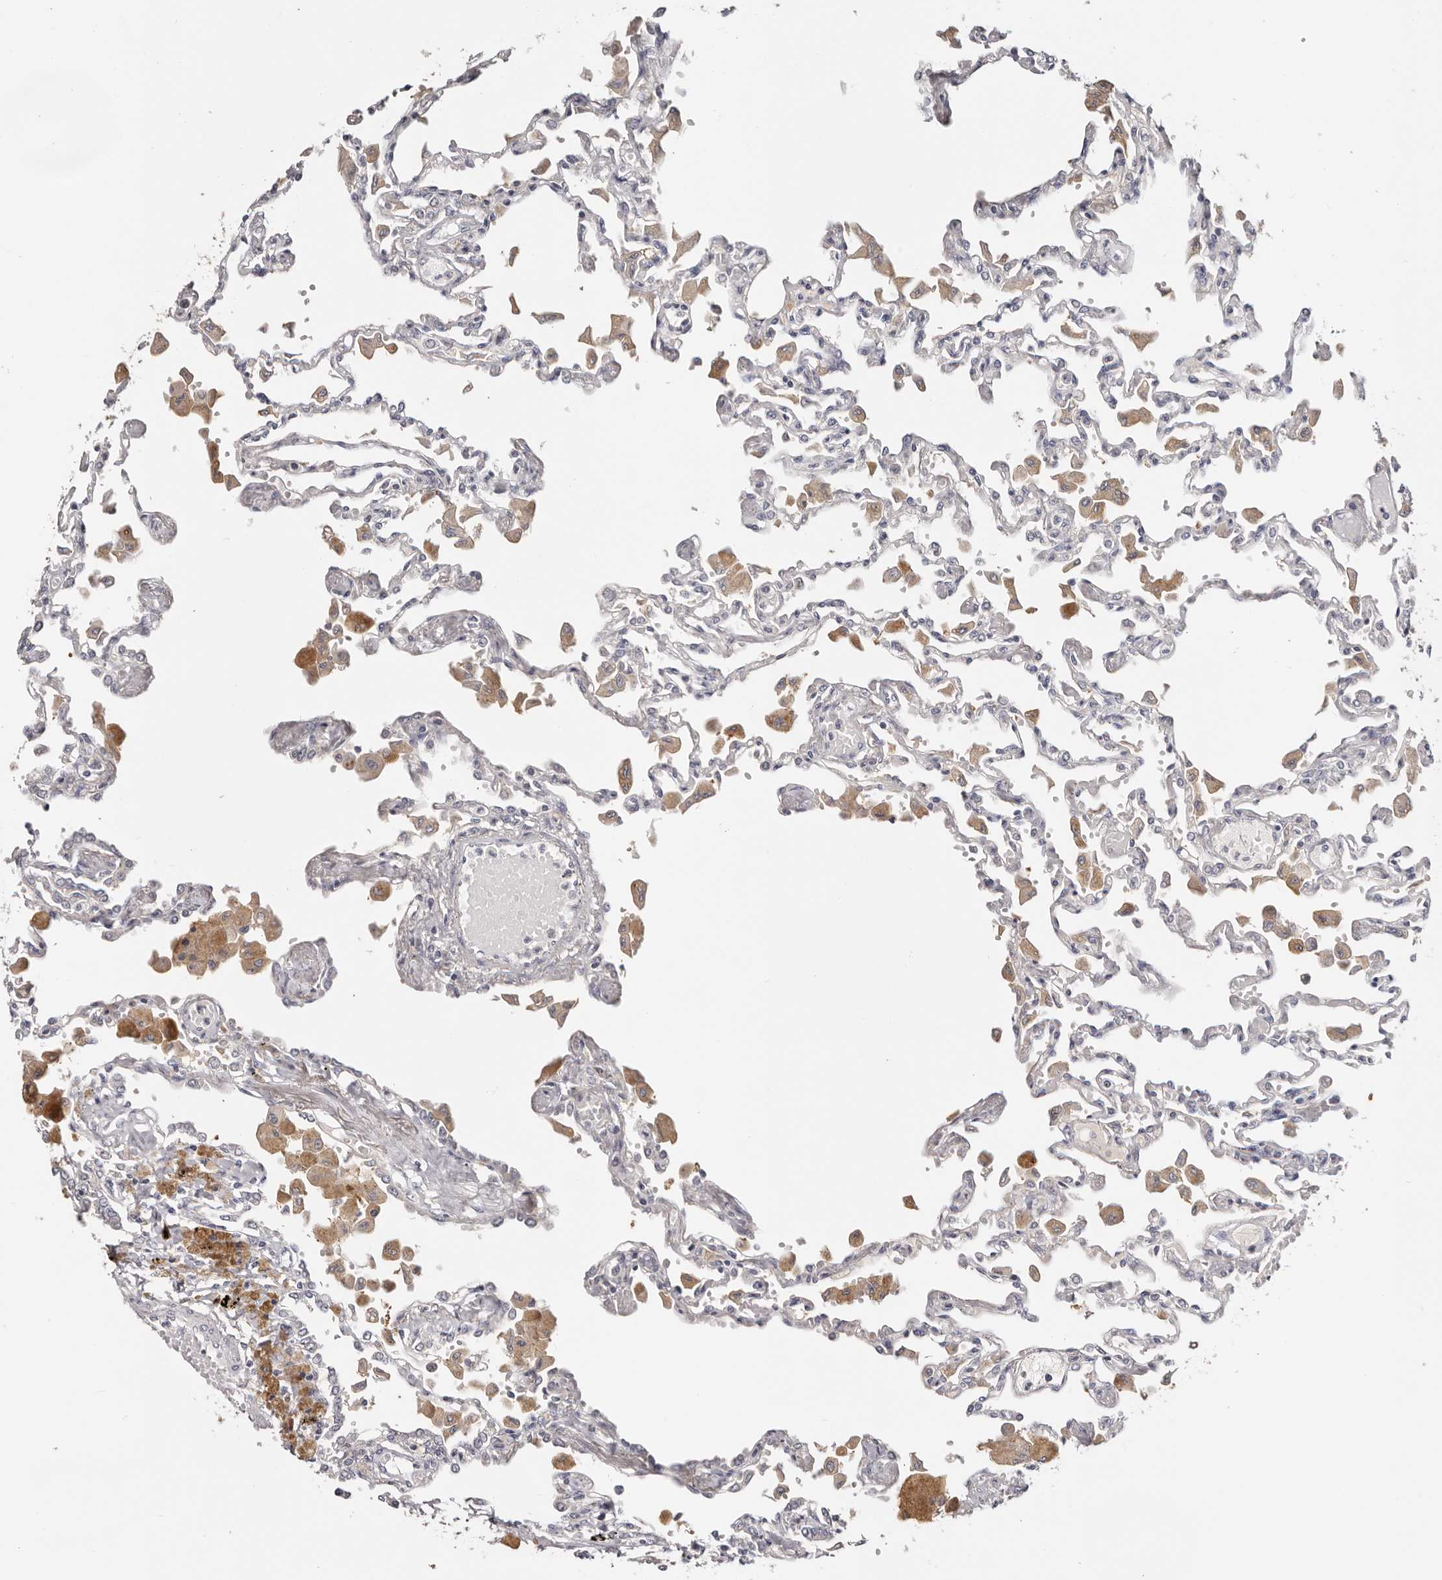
{"staining": {"intensity": "negative", "quantity": "none", "location": "none"}, "tissue": "lung", "cell_type": "Alveolar cells", "image_type": "normal", "snomed": [{"axis": "morphology", "description": "Normal tissue, NOS"}, {"axis": "topography", "description": "Bronchus"}, {"axis": "topography", "description": "Lung"}], "caption": "Lung was stained to show a protein in brown. There is no significant staining in alveolar cells. (Brightfield microscopy of DAB IHC at high magnification).", "gene": "CCDC190", "patient": {"sex": "female", "age": 49}}